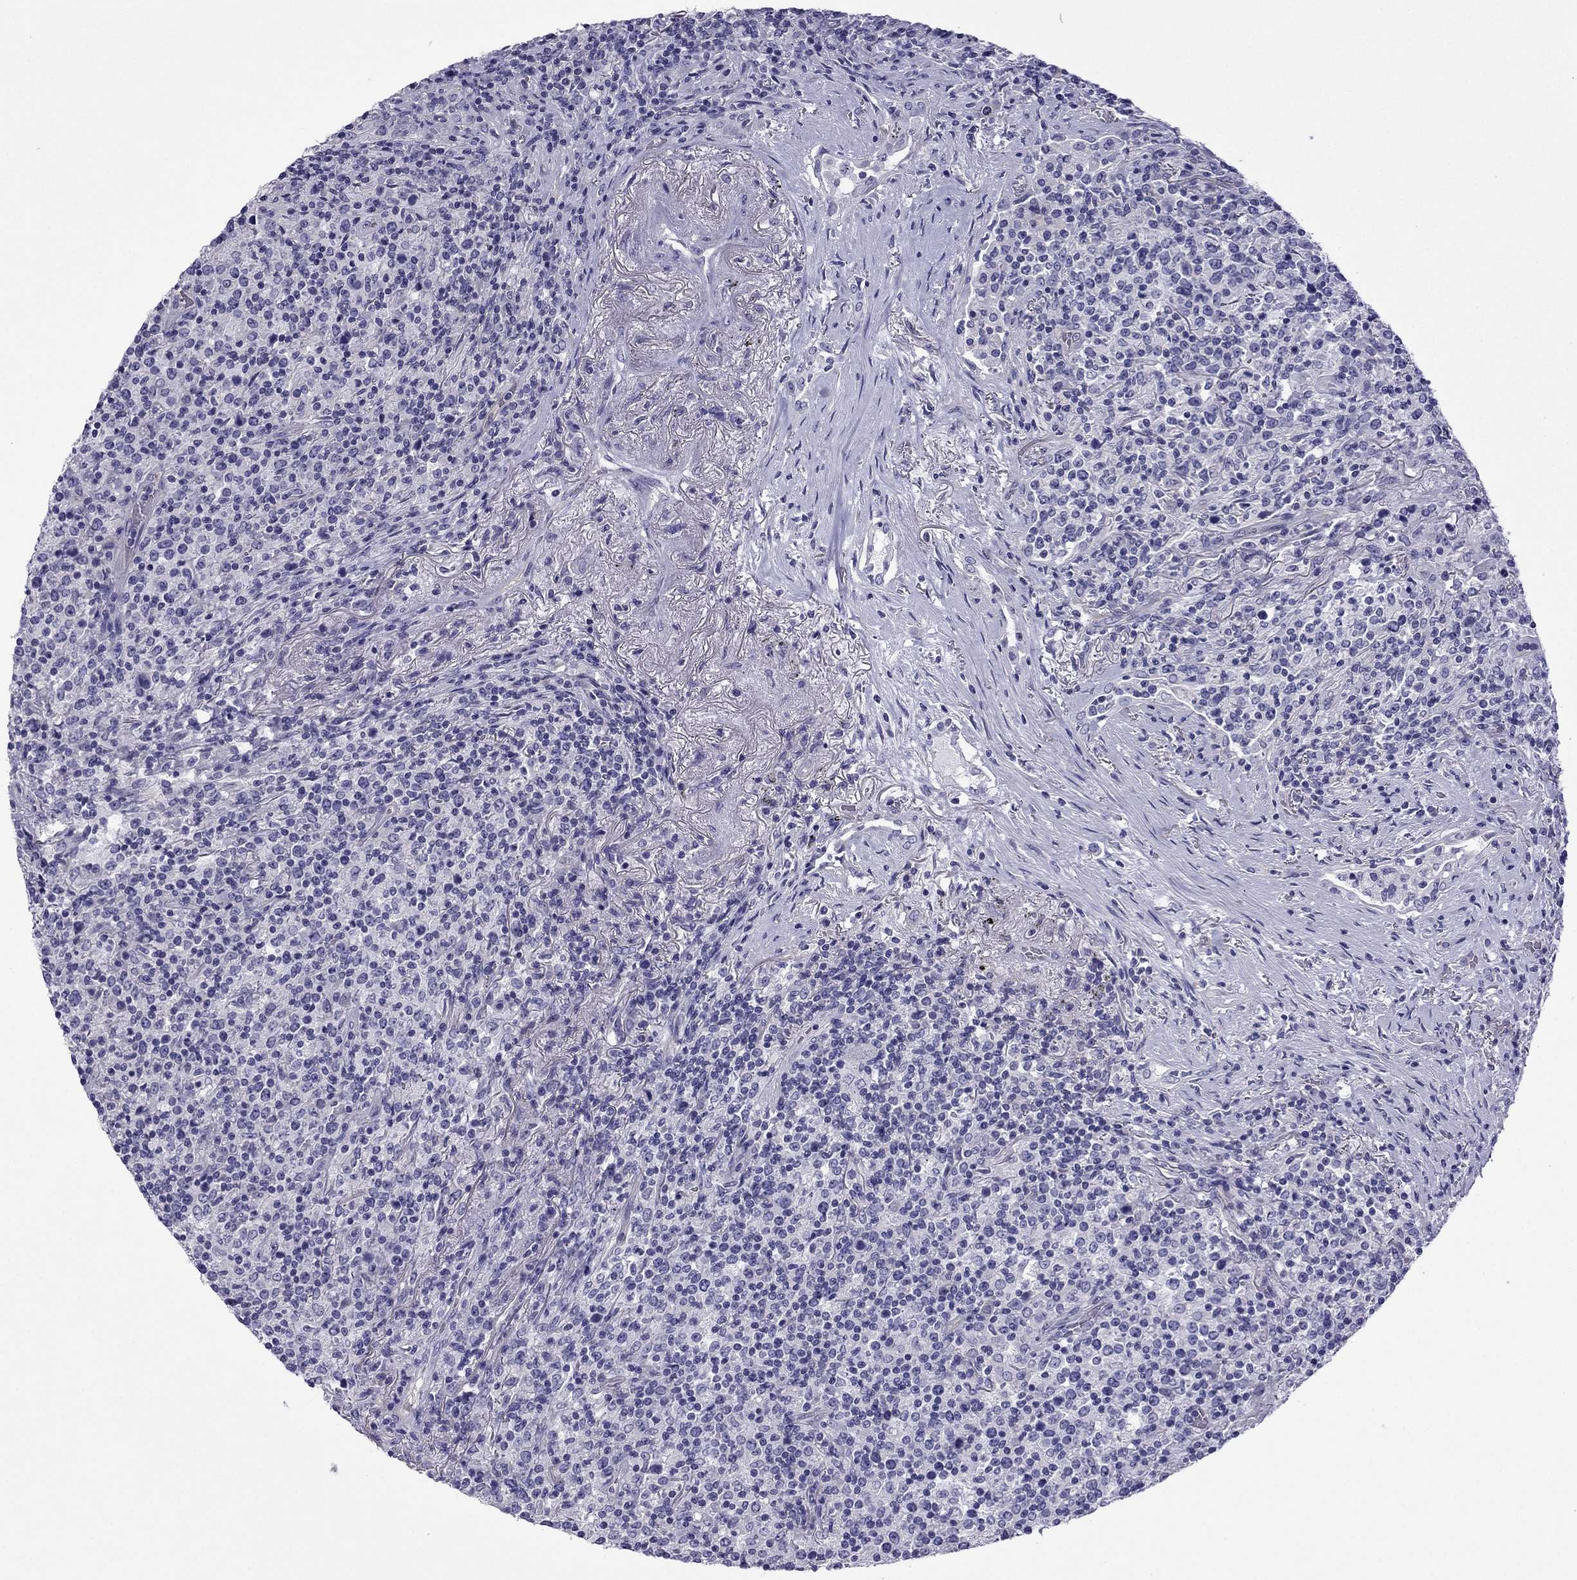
{"staining": {"intensity": "negative", "quantity": "none", "location": "none"}, "tissue": "lymphoma", "cell_type": "Tumor cells", "image_type": "cancer", "snomed": [{"axis": "morphology", "description": "Malignant lymphoma, non-Hodgkin's type, High grade"}, {"axis": "topography", "description": "Lung"}], "caption": "Photomicrograph shows no protein expression in tumor cells of malignant lymphoma, non-Hodgkin's type (high-grade) tissue.", "gene": "GJA8", "patient": {"sex": "male", "age": 79}}